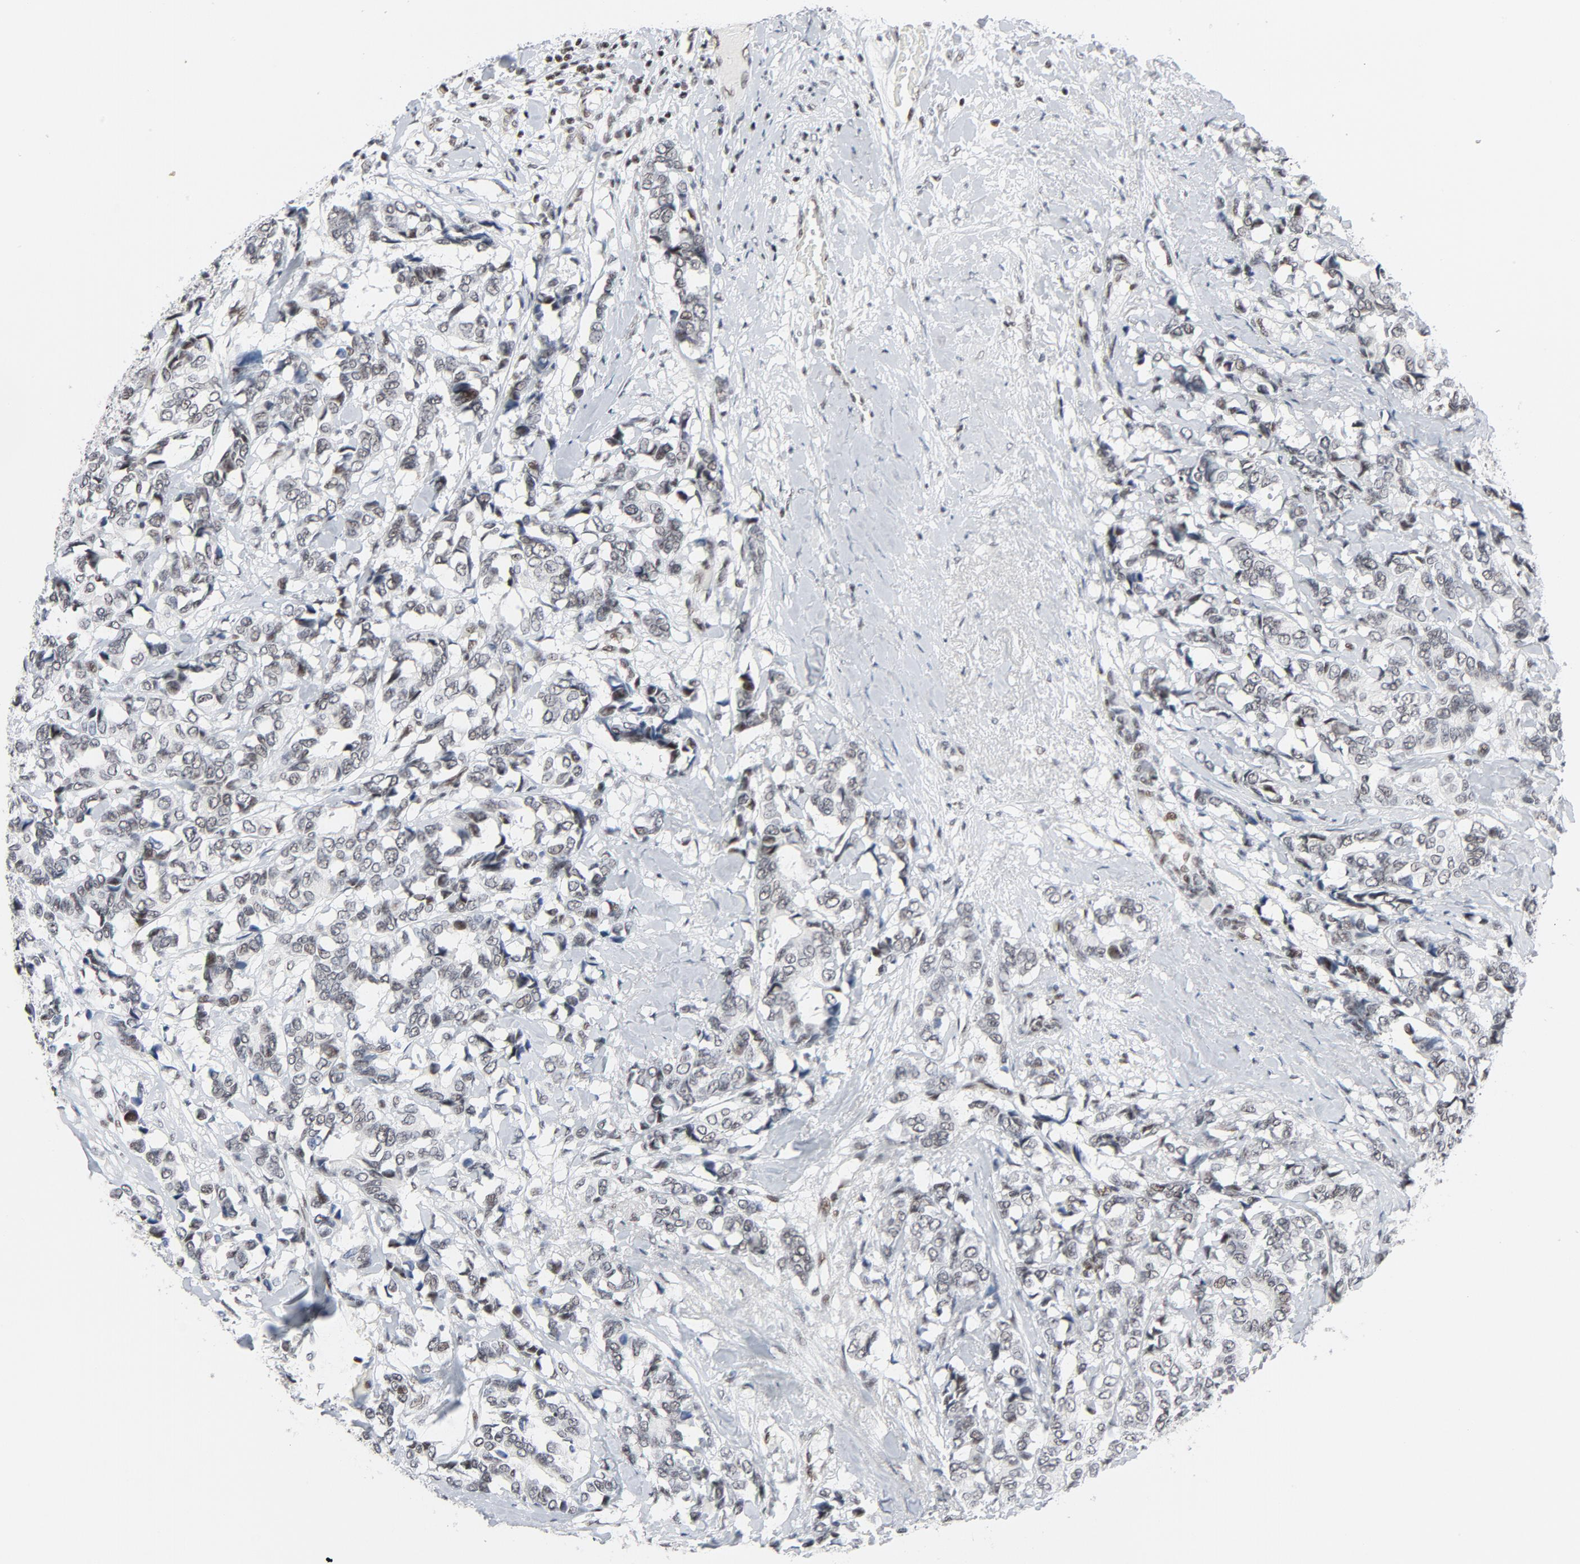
{"staining": {"intensity": "weak", "quantity": "<25%", "location": "nuclear"}, "tissue": "breast cancer", "cell_type": "Tumor cells", "image_type": "cancer", "snomed": [{"axis": "morphology", "description": "Duct carcinoma"}, {"axis": "topography", "description": "Breast"}], "caption": "A high-resolution photomicrograph shows IHC staining of infiltrating ductal carcinoma (breast), which shows no significant positivity in tumor cells.", "gene": "GABPA", "patient": {"sex": "female", "age": 87}}